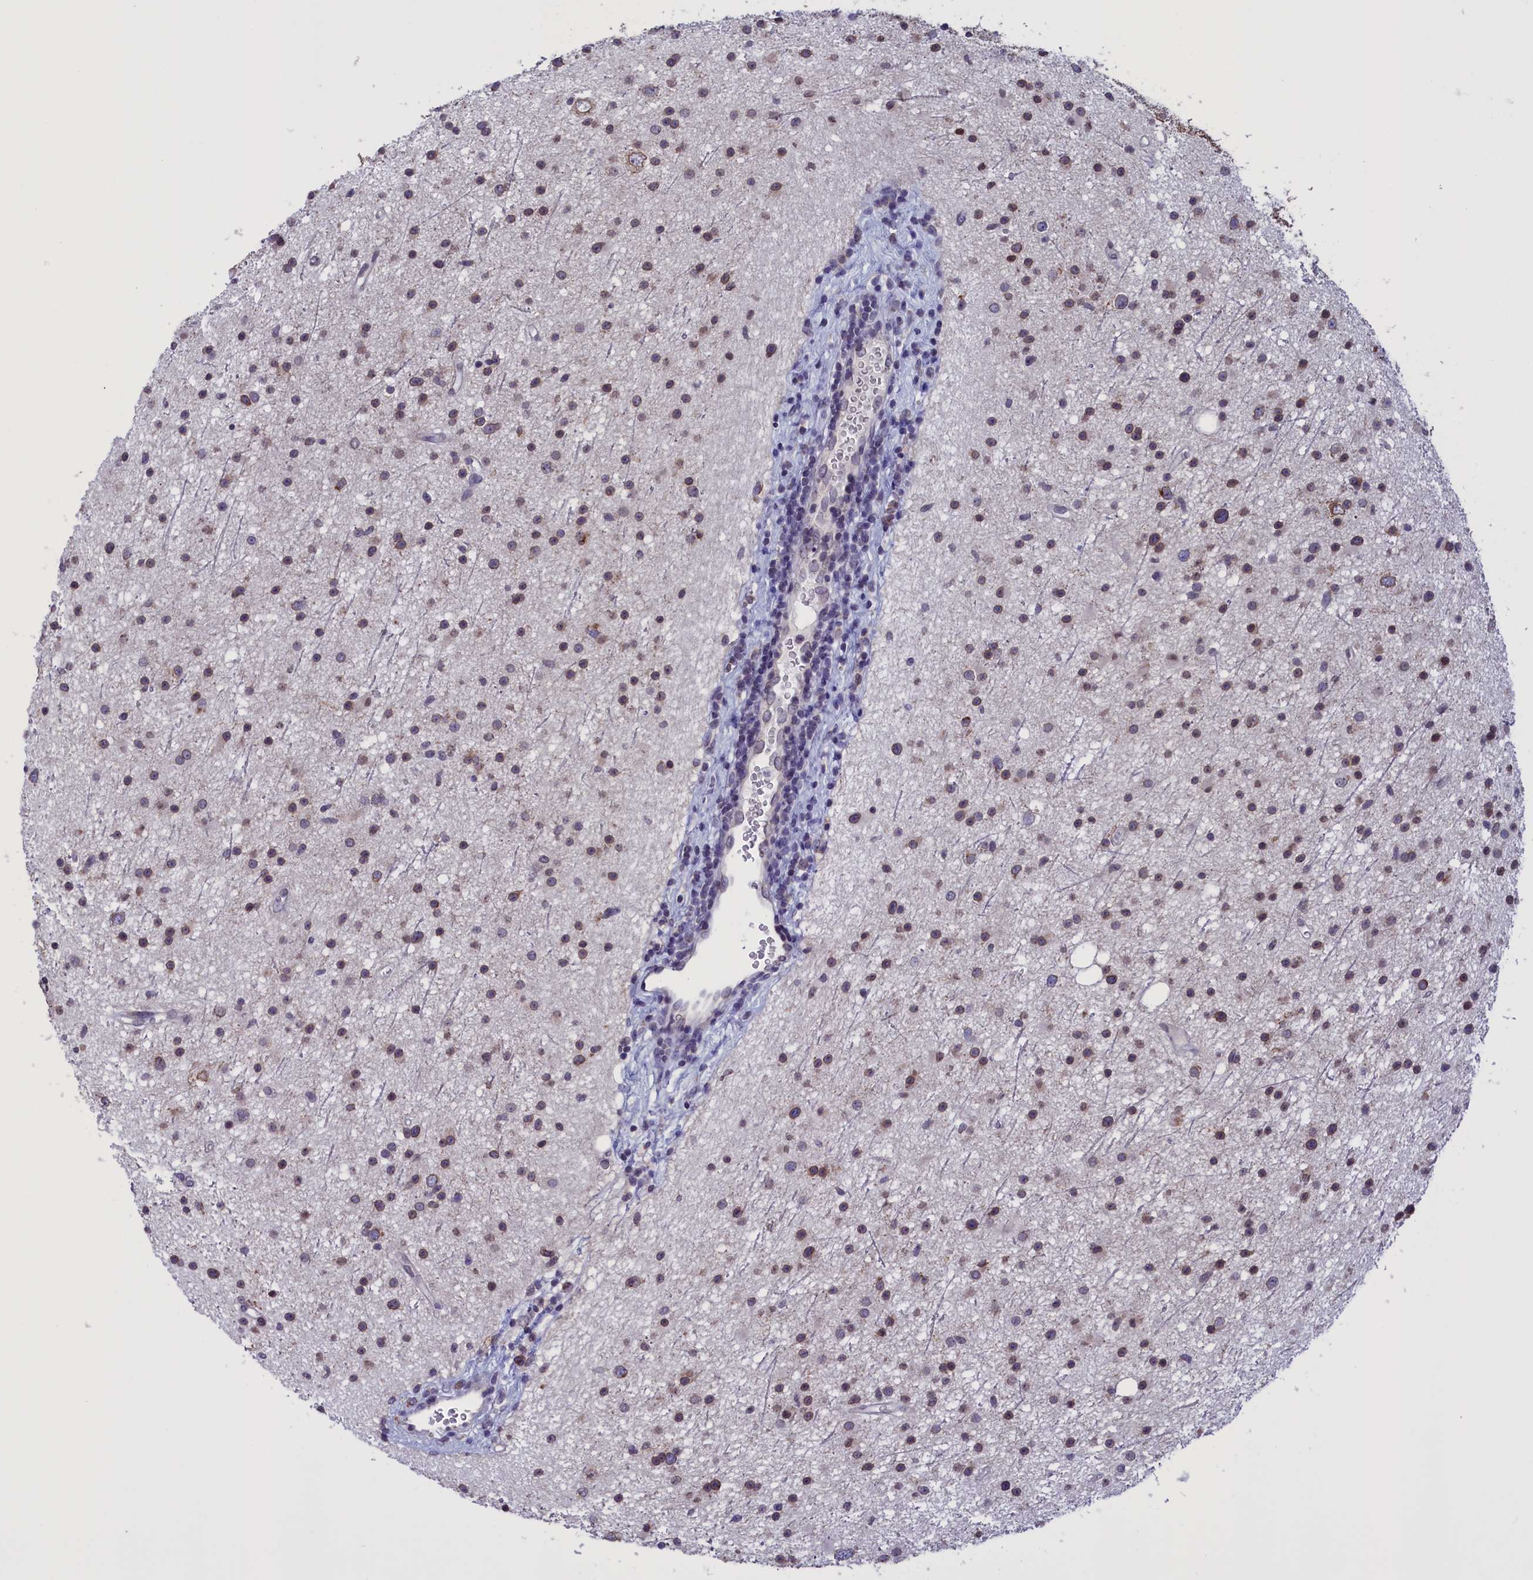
{"staining": {"intensity": "moderate", "quantity": ">75%", "location": "cytoplasmic/membranous"}, "tissue": "glioma", "cell_type": "Tumor cells", "image_type": "cancer", "snomed": [{"axis": "morphology", "description": "Glioma, malignant, Low grade"}, {"axis": "topography", "description": "Cerebral cortex"}], "caption": "Tumor cells show medium levels of moderate cytoplasmic/membranous staining in approximately >75% of cells in human glioma. (DAB (3,3'-diaminobenzidine) = brown stain, brightfield microscopy at high magnification).", "gene": "PARS2", "patient": {"sex": "female", "age": 39}}